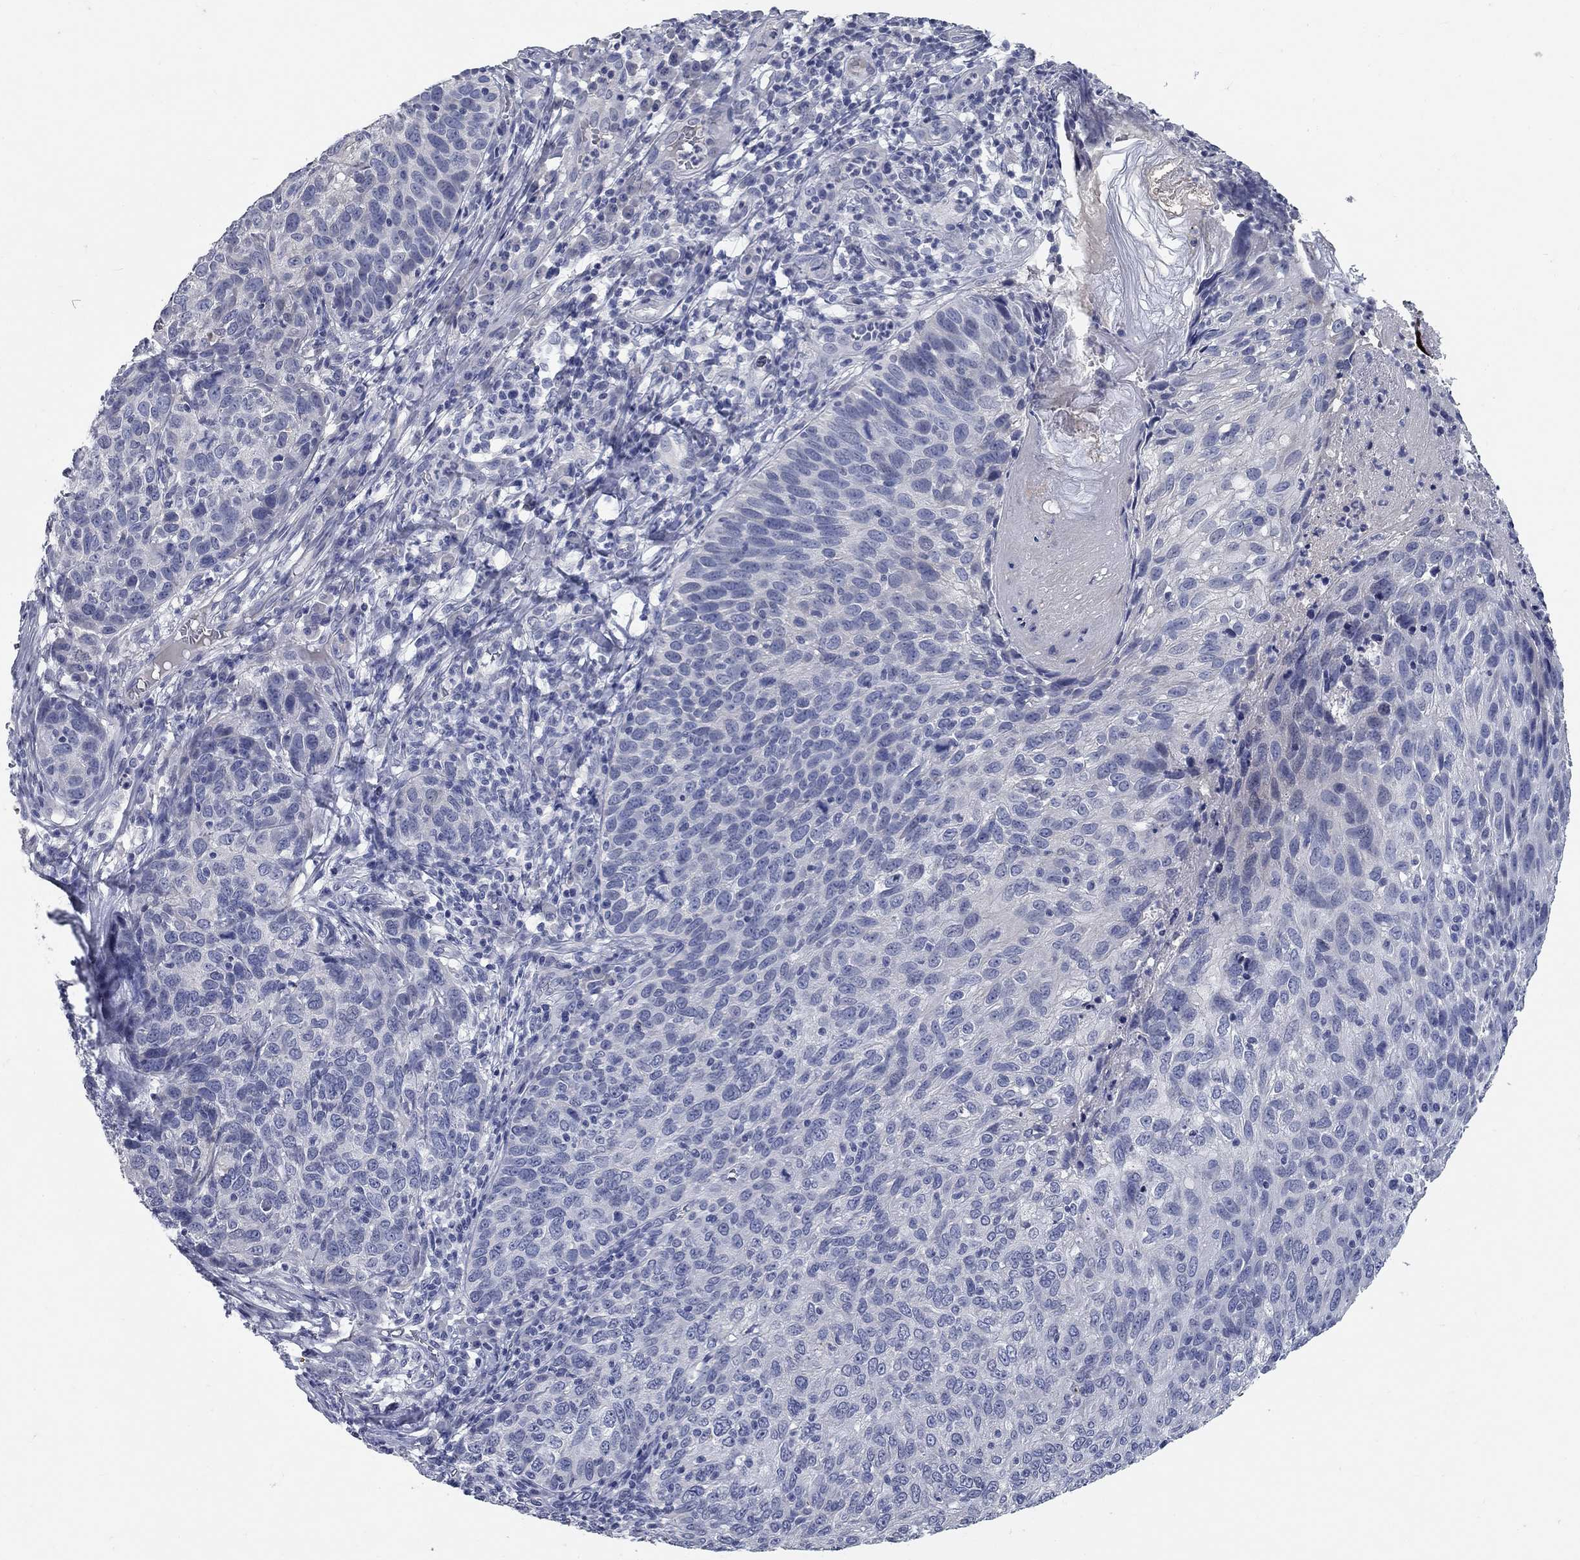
{"staining": {"intensity": "negative", "quantity": "none", "location": "none"}, "tissue": "skin cancer", "cell_type": "Tumor cells", "image_type": "cancer", "snomed": [{"axis": "morphology", "description": "Squamous cell carcinoma, NOS"}, {"axis": "topography", "description": "Skin"}], "caption": "Tumor cells show no significant positivity in squamous cell carcinoma (skin).", "gene": "SYT12", "patient": {"sex": "male", "age": 92}}